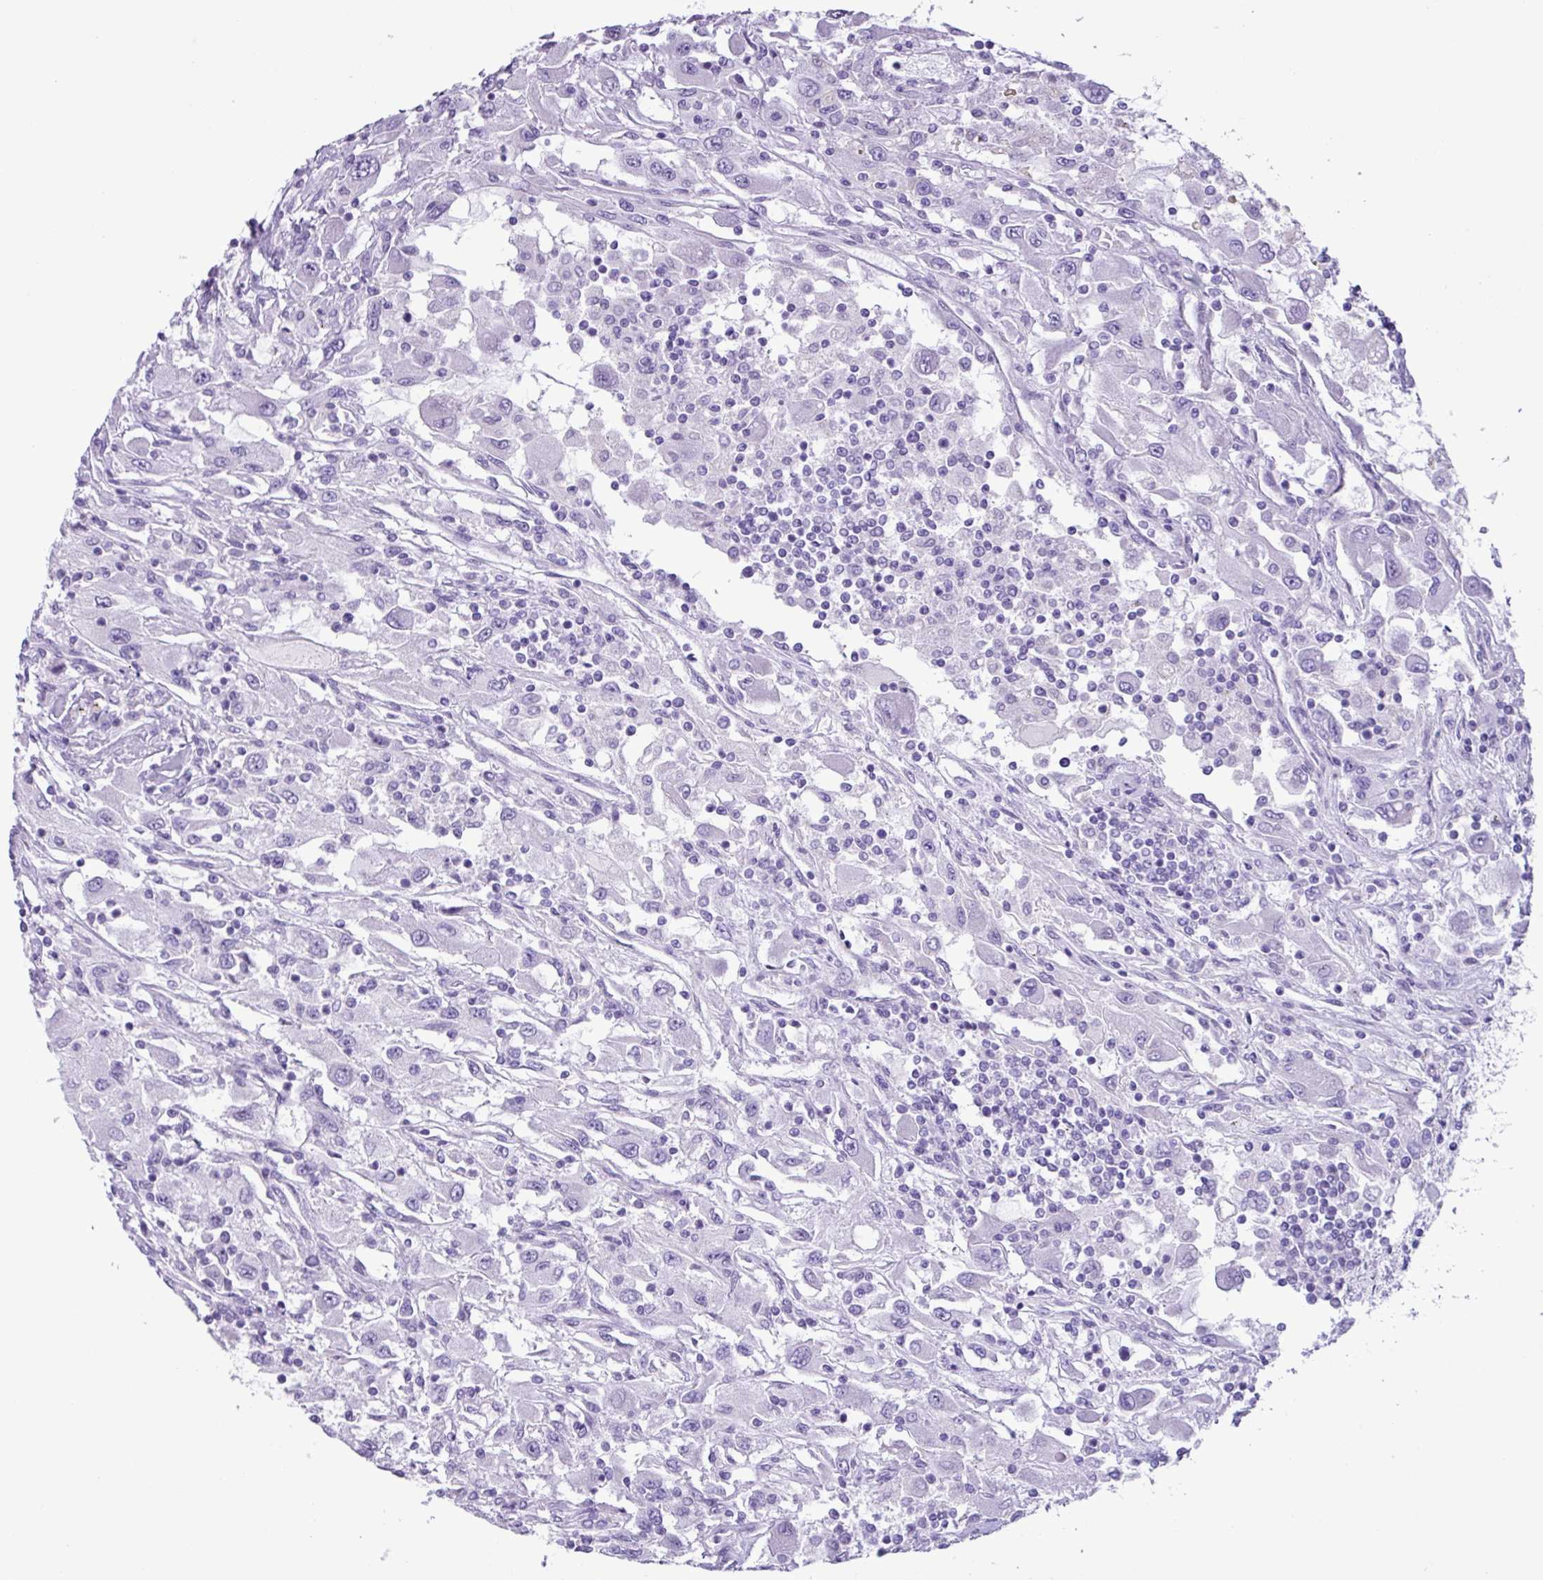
{"staining": {"intensity": "negative", "quantity": "none", "location": "none"}, "tissue": "renal cancer", "cell_type": "Tumor cells", "image_type": "cancer", "snomed": [{"axis": "morphology", "description": "Adenocarcinoma, NOS"}, {"axis": "topography", "description": "Kidney"}], "caption": "IHC histopathology image of neoplastic tissue: human adenocarcinoma (renal) stained with DAB demonstrates no significant protein expression in tumor cells.", "gene": "AGO3", "patient": {"sex": "female", "age": 67}}